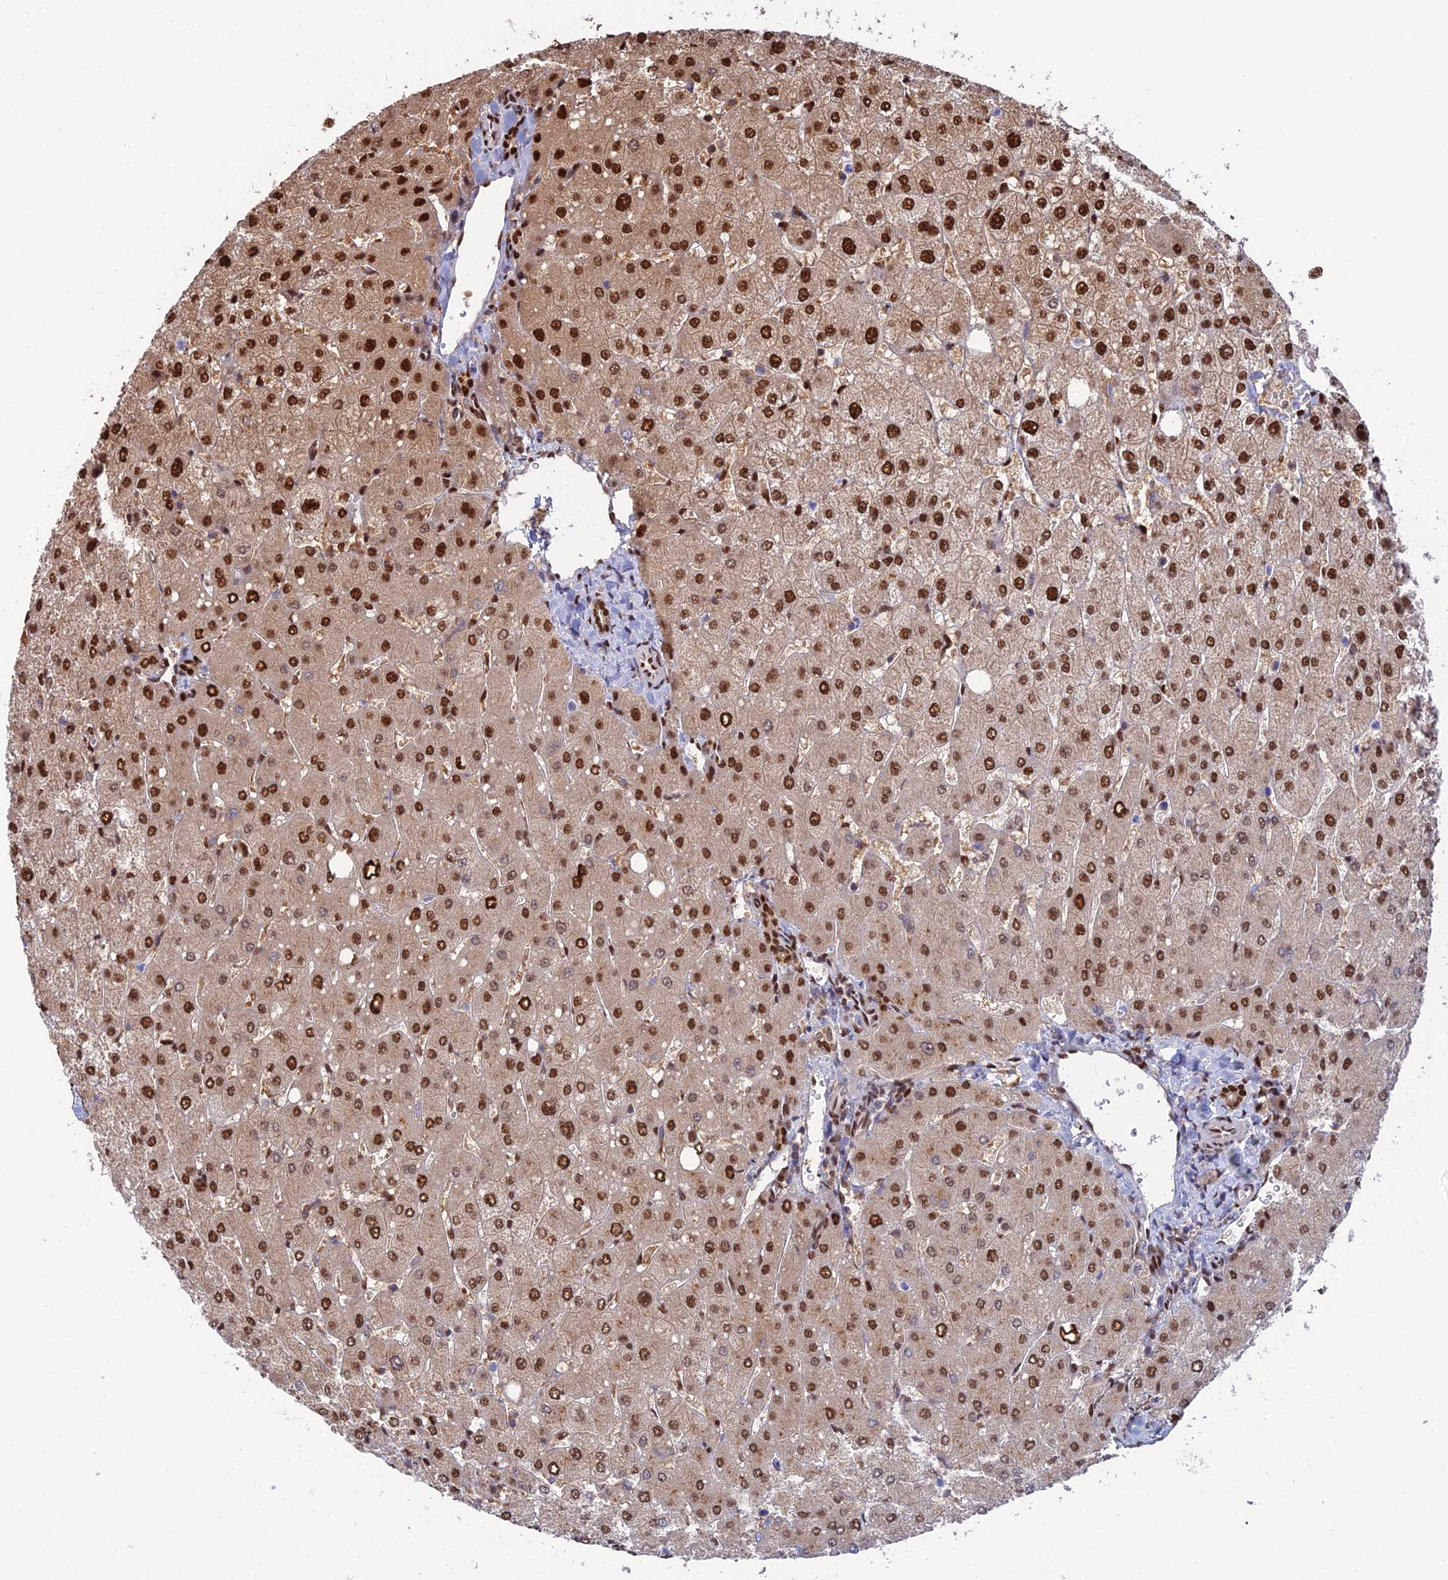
{"staining": {"intensity": "strong", "quantity": ">75%", "location": "nuclear"}, "tissue": "liver", "cell_type": "Cholangiocytes", "image_type": "normal", "snomed": [{"axis": "morphology", "description": "Normal tissue, NOS"}, {"axis": "topography", "description": "Liver"}], "caption": "A photomicrograph of liver stained for a protein shows strong nuclear brown staining in cholangiocytes. (DAB = brown stain, brightfield microscopy at high magnification).", "gene": "DNPEP", "patient": {"sex": "male", "age": 55}}